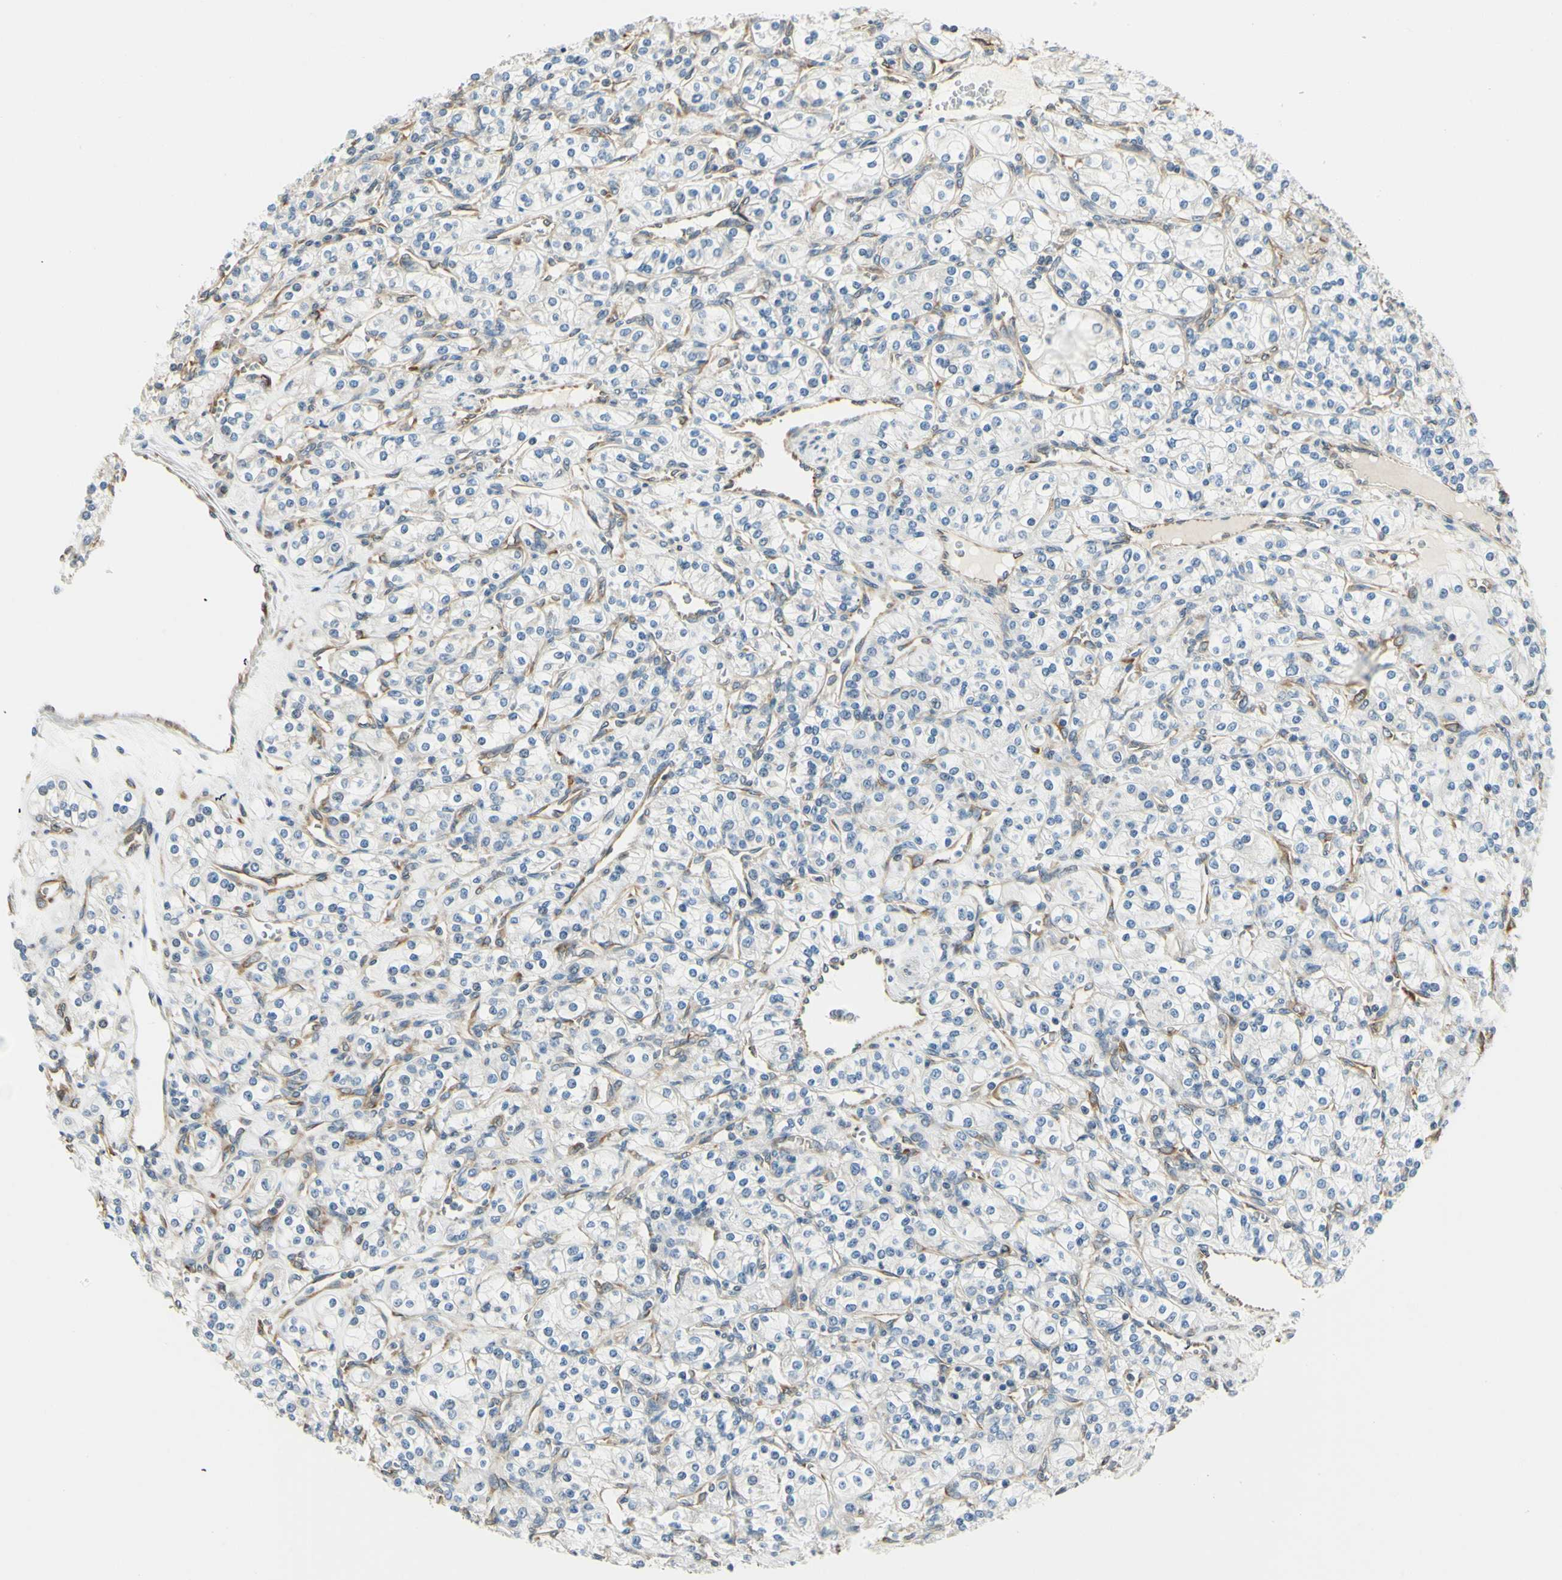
{"staining": {"intensity": "negative", "quantity": "none", "location": "none"}, "tissue": "renal cancer", "cell_type": "Tumor cells", "image_type": "cancer", "snomed": [{"axis": "morphology", "description": "Adenocarcinoma, NOS"}, {"axis": "topography", "description": "Kidney"}], "caption": "The histopathology image shows no significant staining in tumor cells of renal cancer (adenocarcinoma).", "gene": "IGDCC4", "patient": {"sex": "male", "age": 77}}